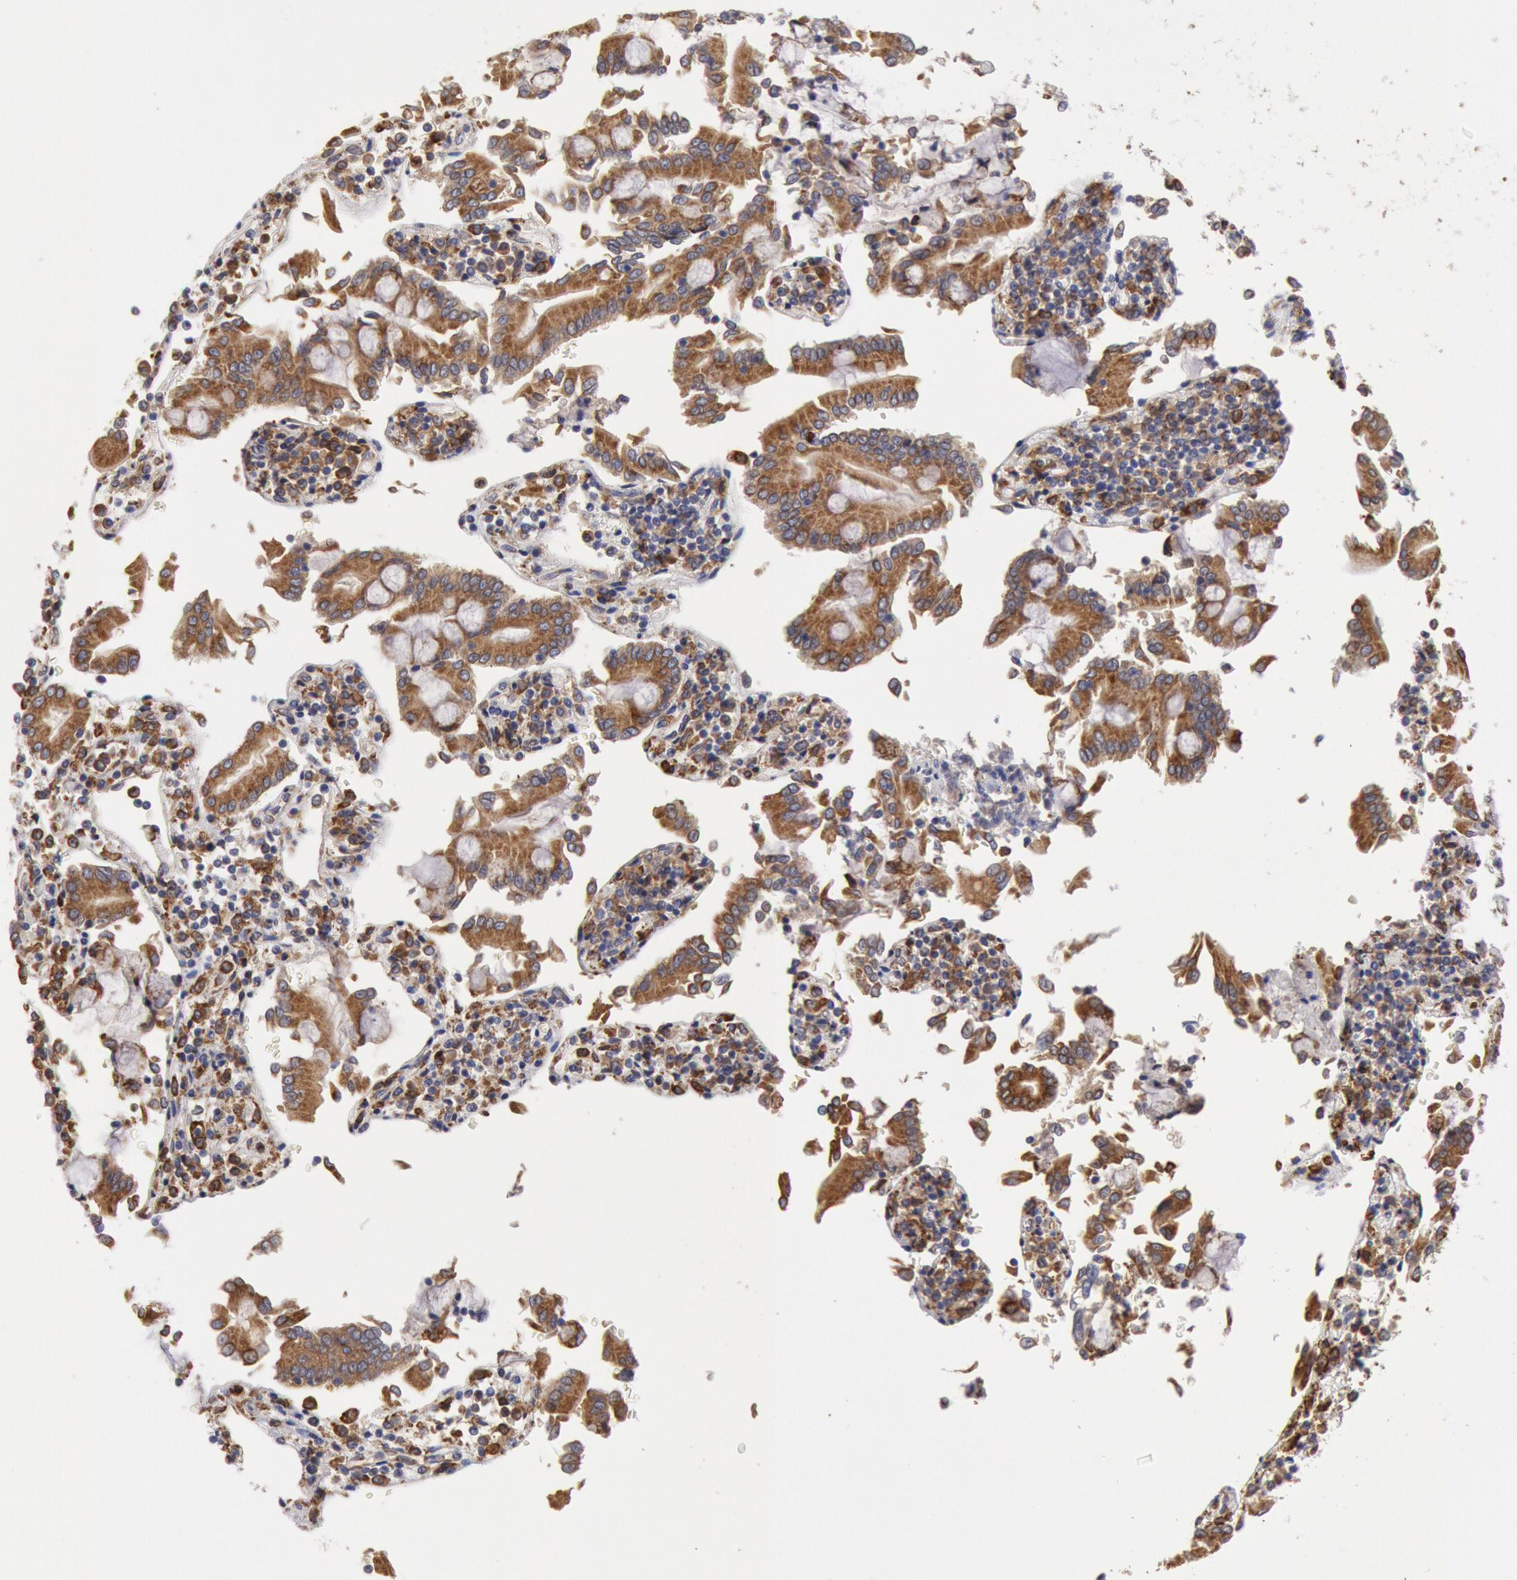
{"staining": {"intensity": "moderate", "quantity": ">75%", "location": "cytoplasmic/membranous"}, "tissue": "pancreatic cancer", "cell_type": "Tumor cells", "image_type": "cancer", "snomed": [{"axis": "morphology", "description": "Adenocarcinoma, NOS"}, {"axis": "topography", "description": "Pancreas"}], "caption": "Immunohistochemical staining of adenocarcinoma (pancreatic) displays medium levels of moderate cytoplasmic/membranous staining in approximately >75% of tumor cells.", "gene": "ERP44", "patient": {"sex": "female", "age": 57}}